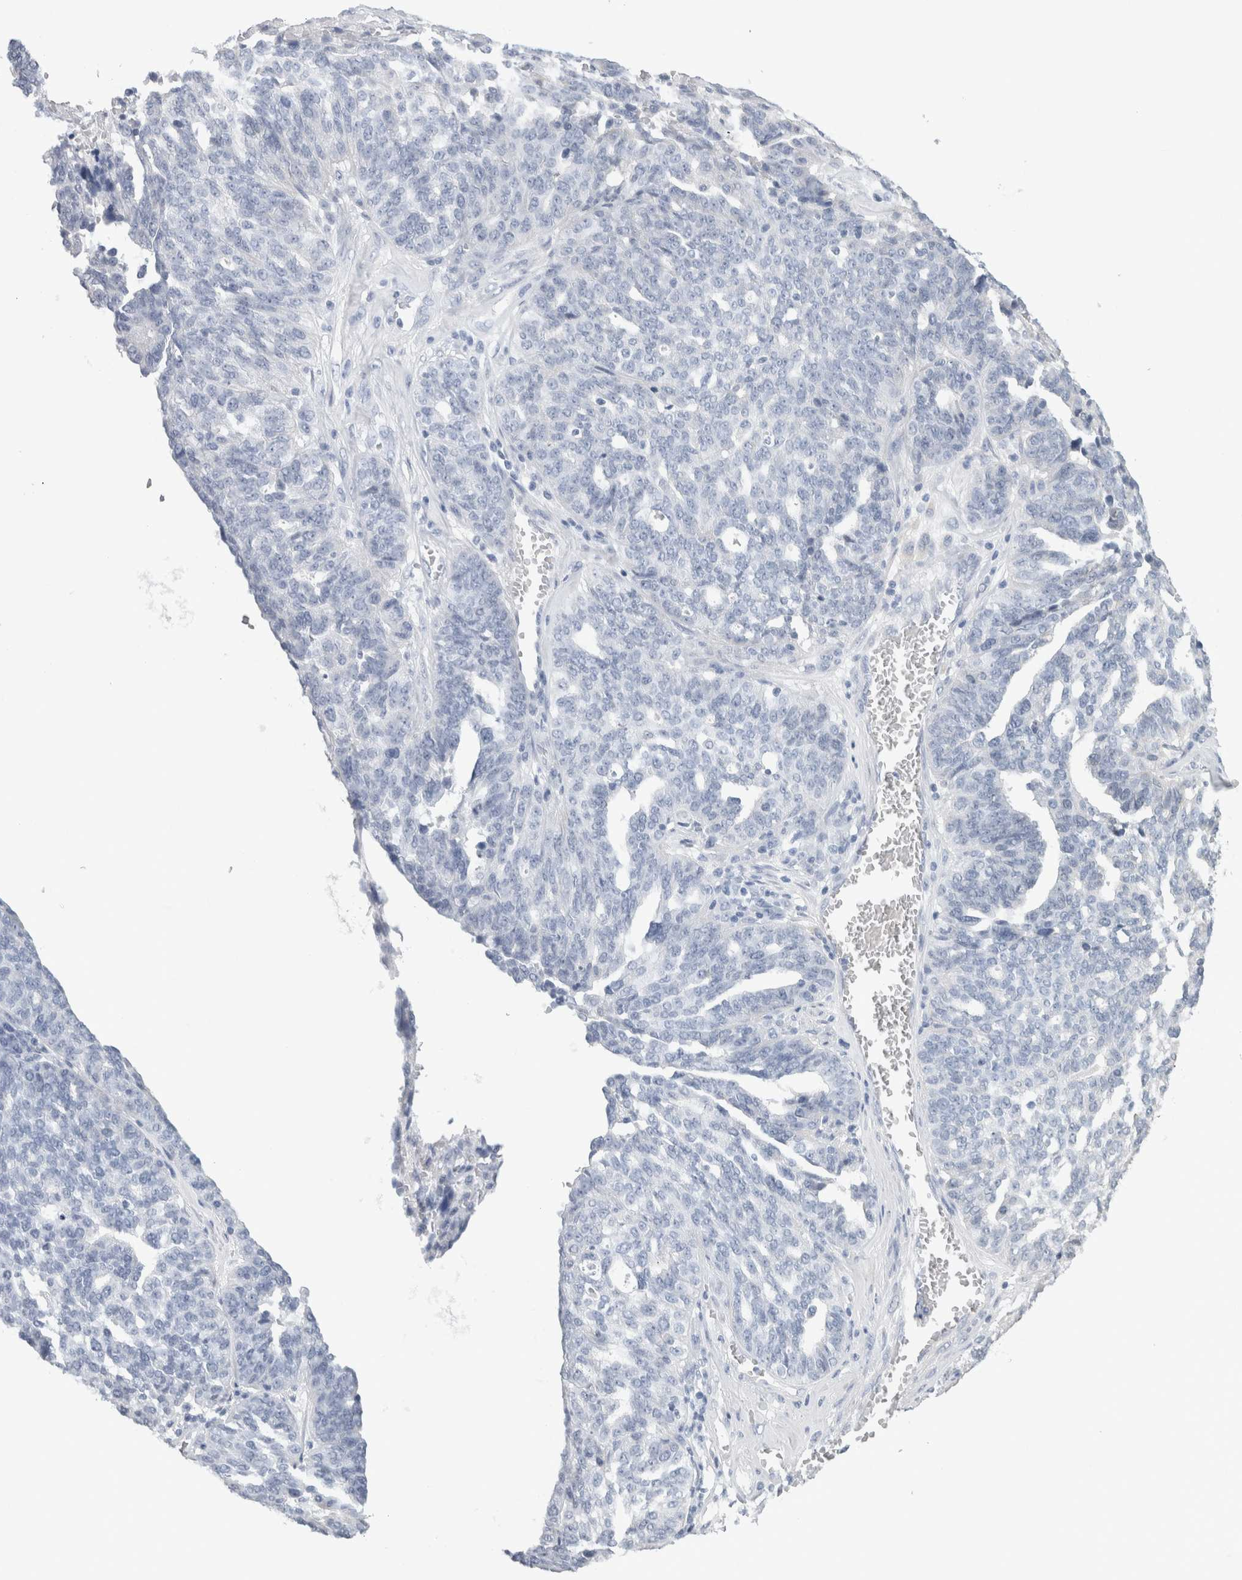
{"staining": {"intensity": "negative", "quantity": "none", "location": "none"}, "tissue": "ovarian cancer", "cell_type": "Tumor cells", "image_type": "cancer", "snomed": [{"axis": "morphology", "description": "Cystadenocarcinoma, serous, NOS"}, {"axis": "topography", "description": "Ovary"}], "caption": "An image of human ovarian cancer (serous cystadenocarcinoma) is negative for staining in tumor cells.", "gene": "SYTL5", "patient": {"sex": "female", "age": 59}}